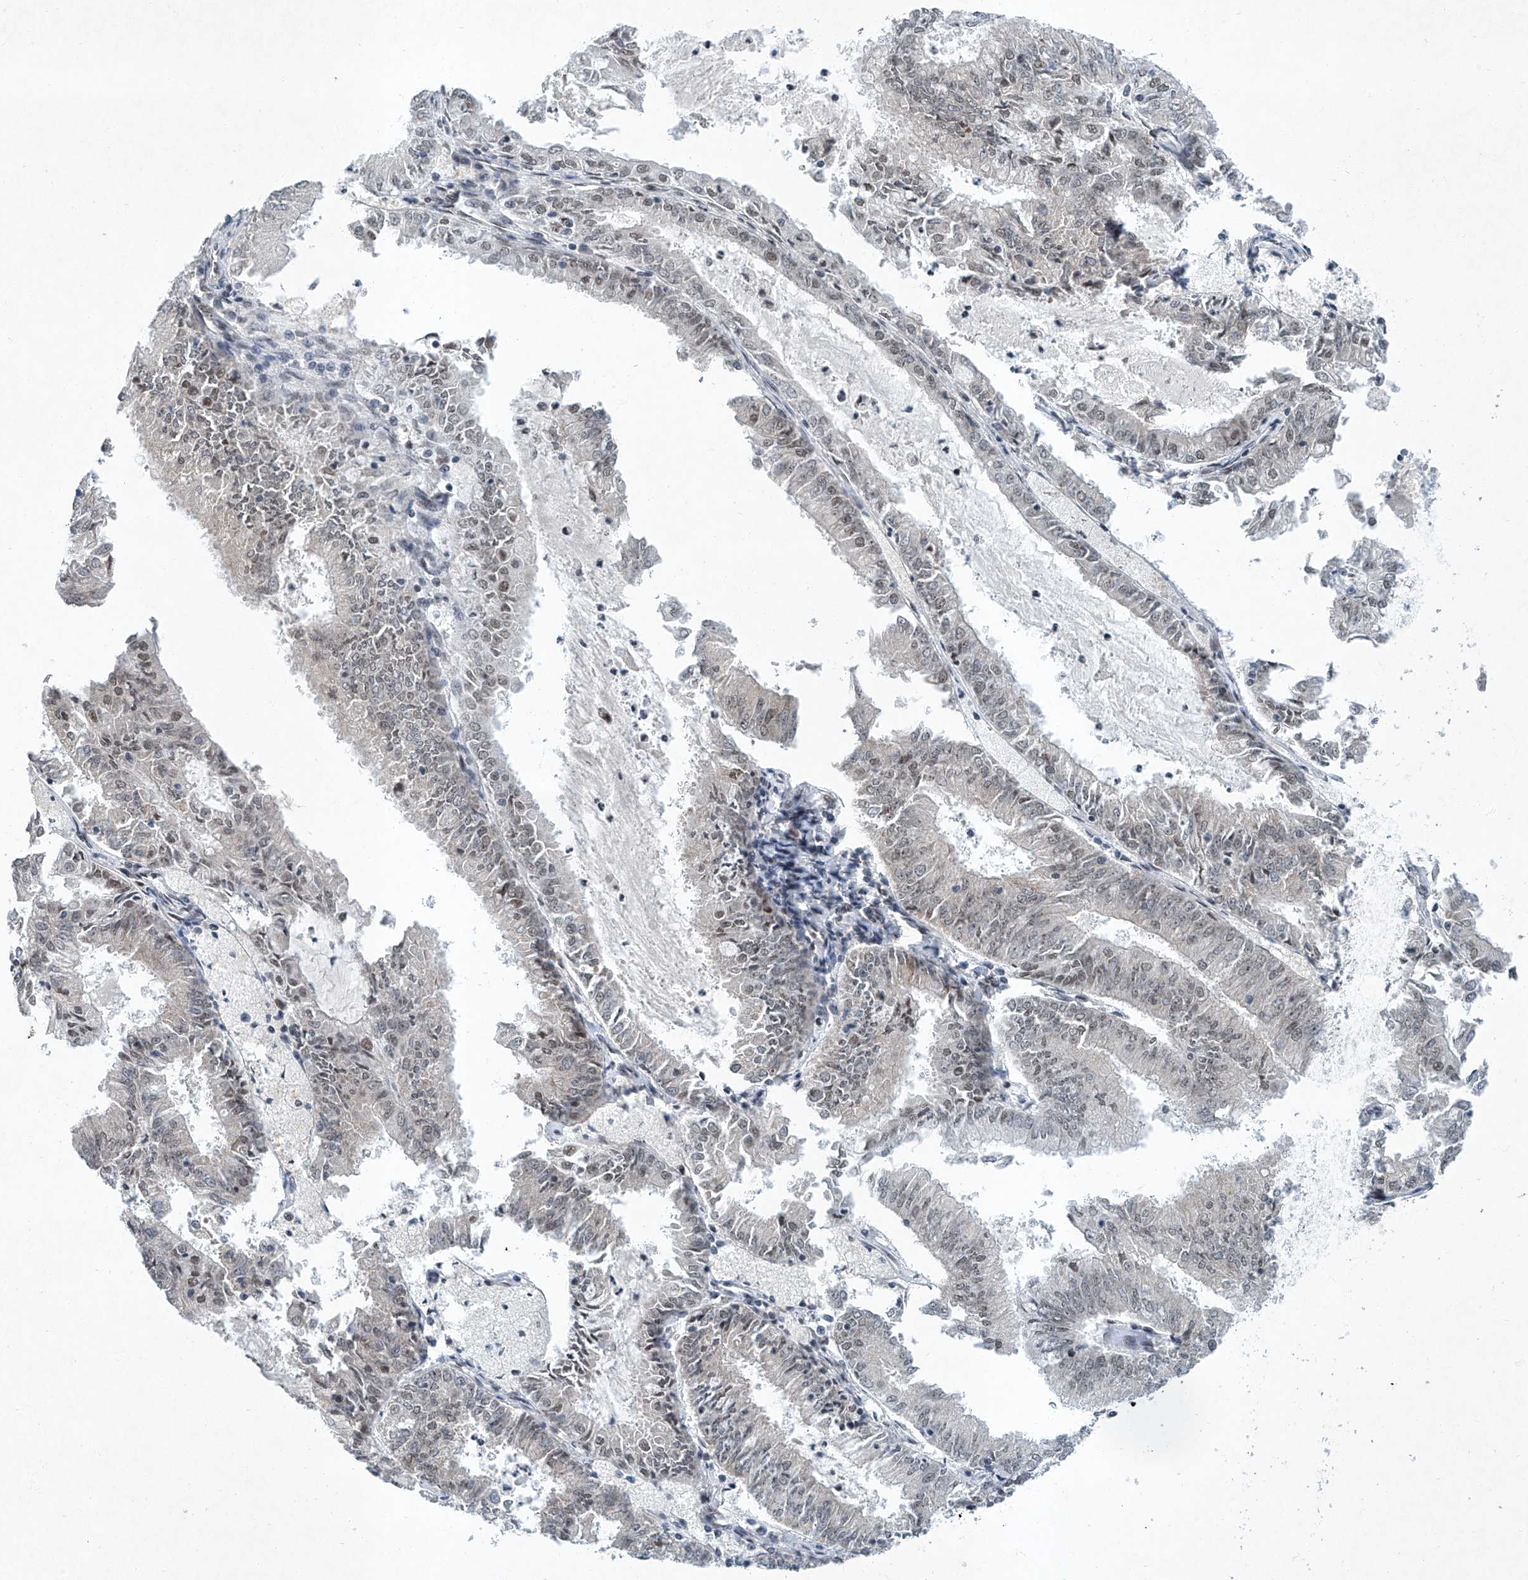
{"staining": {"intensity": "weak", "quantity": "<25%", "location": "nuclear"}, "tissue": "endometrial cancer", "cell_type": "Tumor cells", "image_type": "cancer", "snomed": [{"axis": "morphology", "description": "Adenocarcinoma, NOS"}, {"axis": "topography", "description": "Endometrium"}], "caption": "This is an IHC micrograph of adenocarcinoma (endometrial). There is no positivity in tumor cells.", "gene": "TFDP1", "patient": {"sex": "female", "age": 57}}